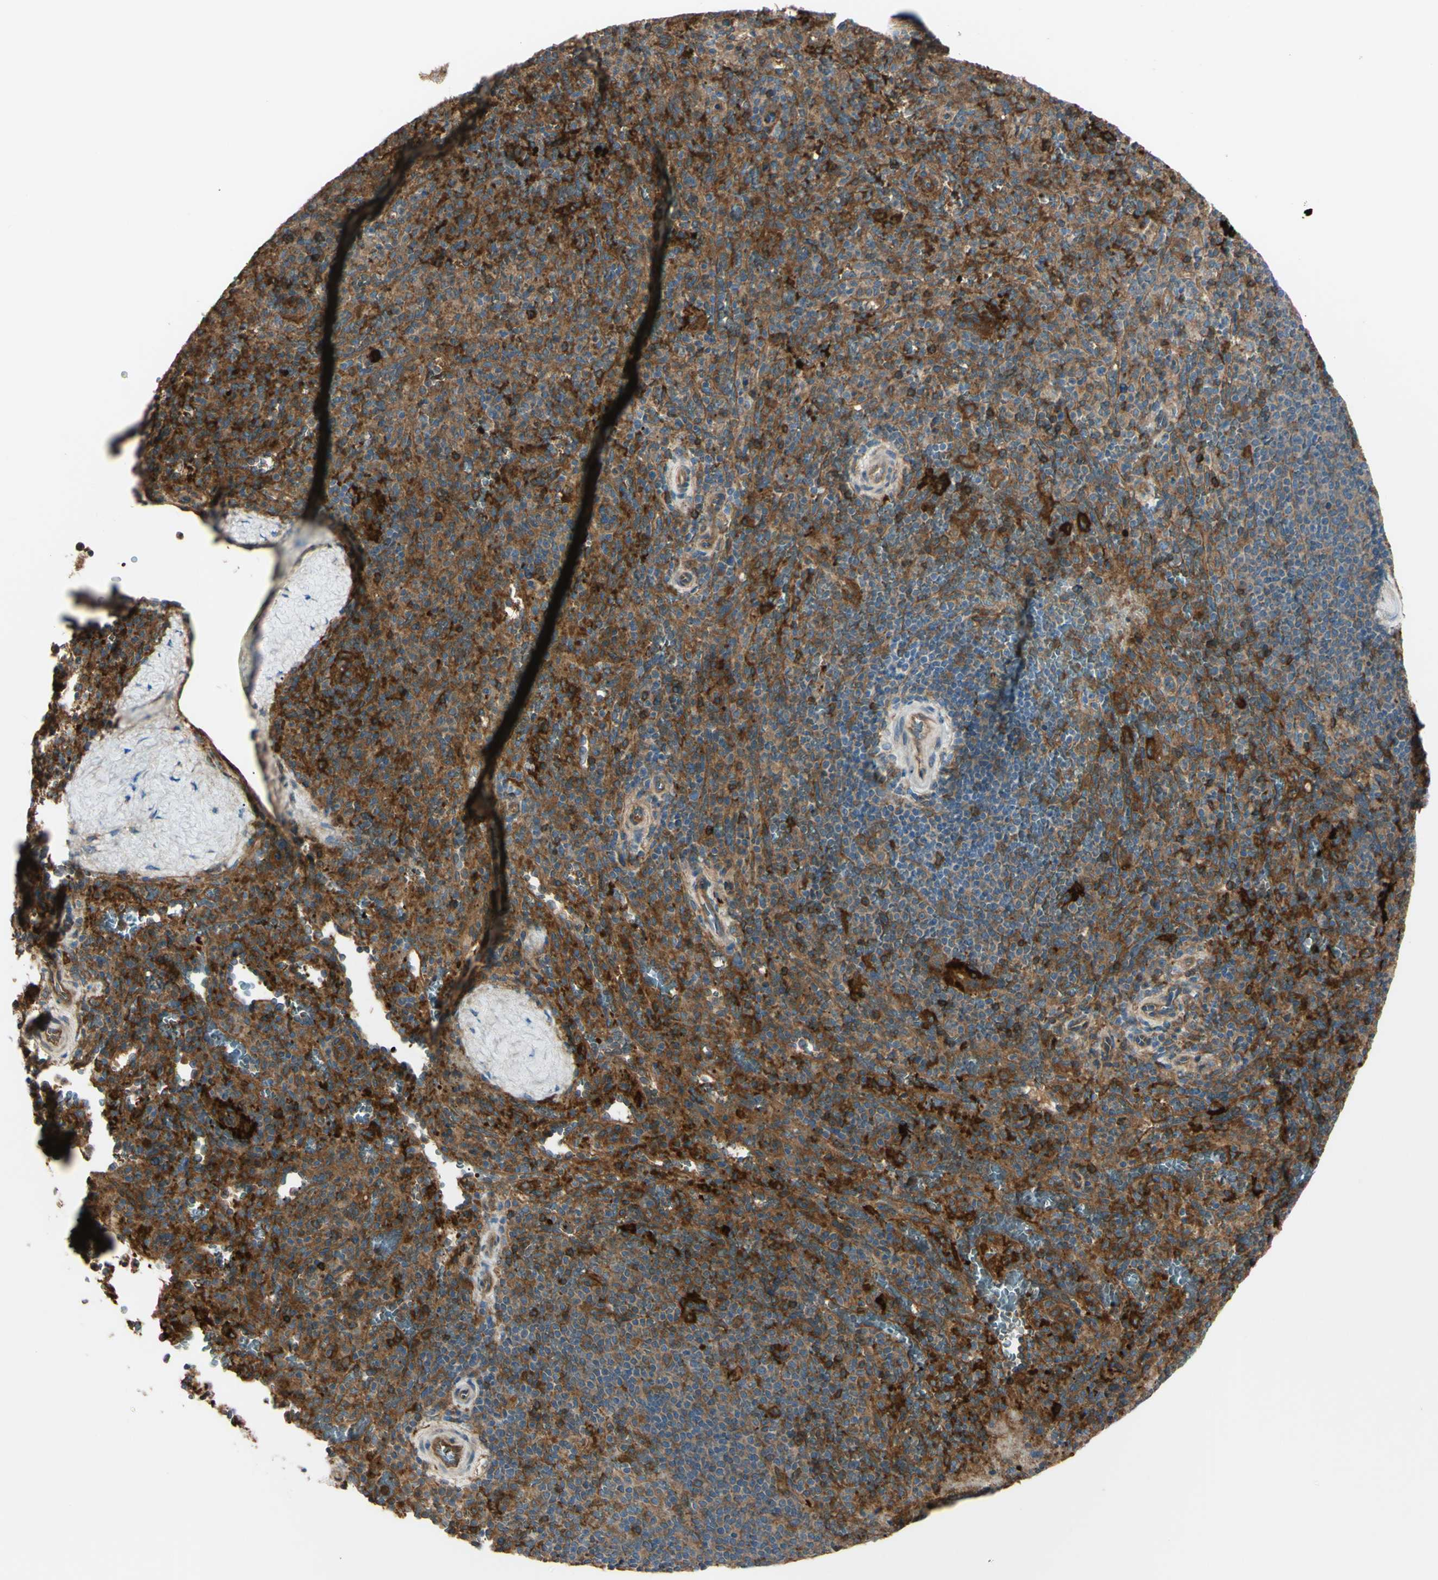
{"staining": {"intensity": "strong", "quantity": ">75%", "location": "cytoplasmic/membranous"}, "tissue": "spleen", "cell_type": "Cells in red pulp", "image_type": "normal", "snomed": [{"axis": "morphology", "description": "Normal tissue, NOS"}, {"axis": "topography", "description": "Spleen"}], "caption": "The micrograph exhibits immunohistochemical staining of unremarkable spleen. There is strong cytoplasmic/membranous staining is identified in about >75% of cells in red pulp. Nuclei are stained in blue.", "gene": "PTPN12", "patient": {"sex": "male", "age": 36}}